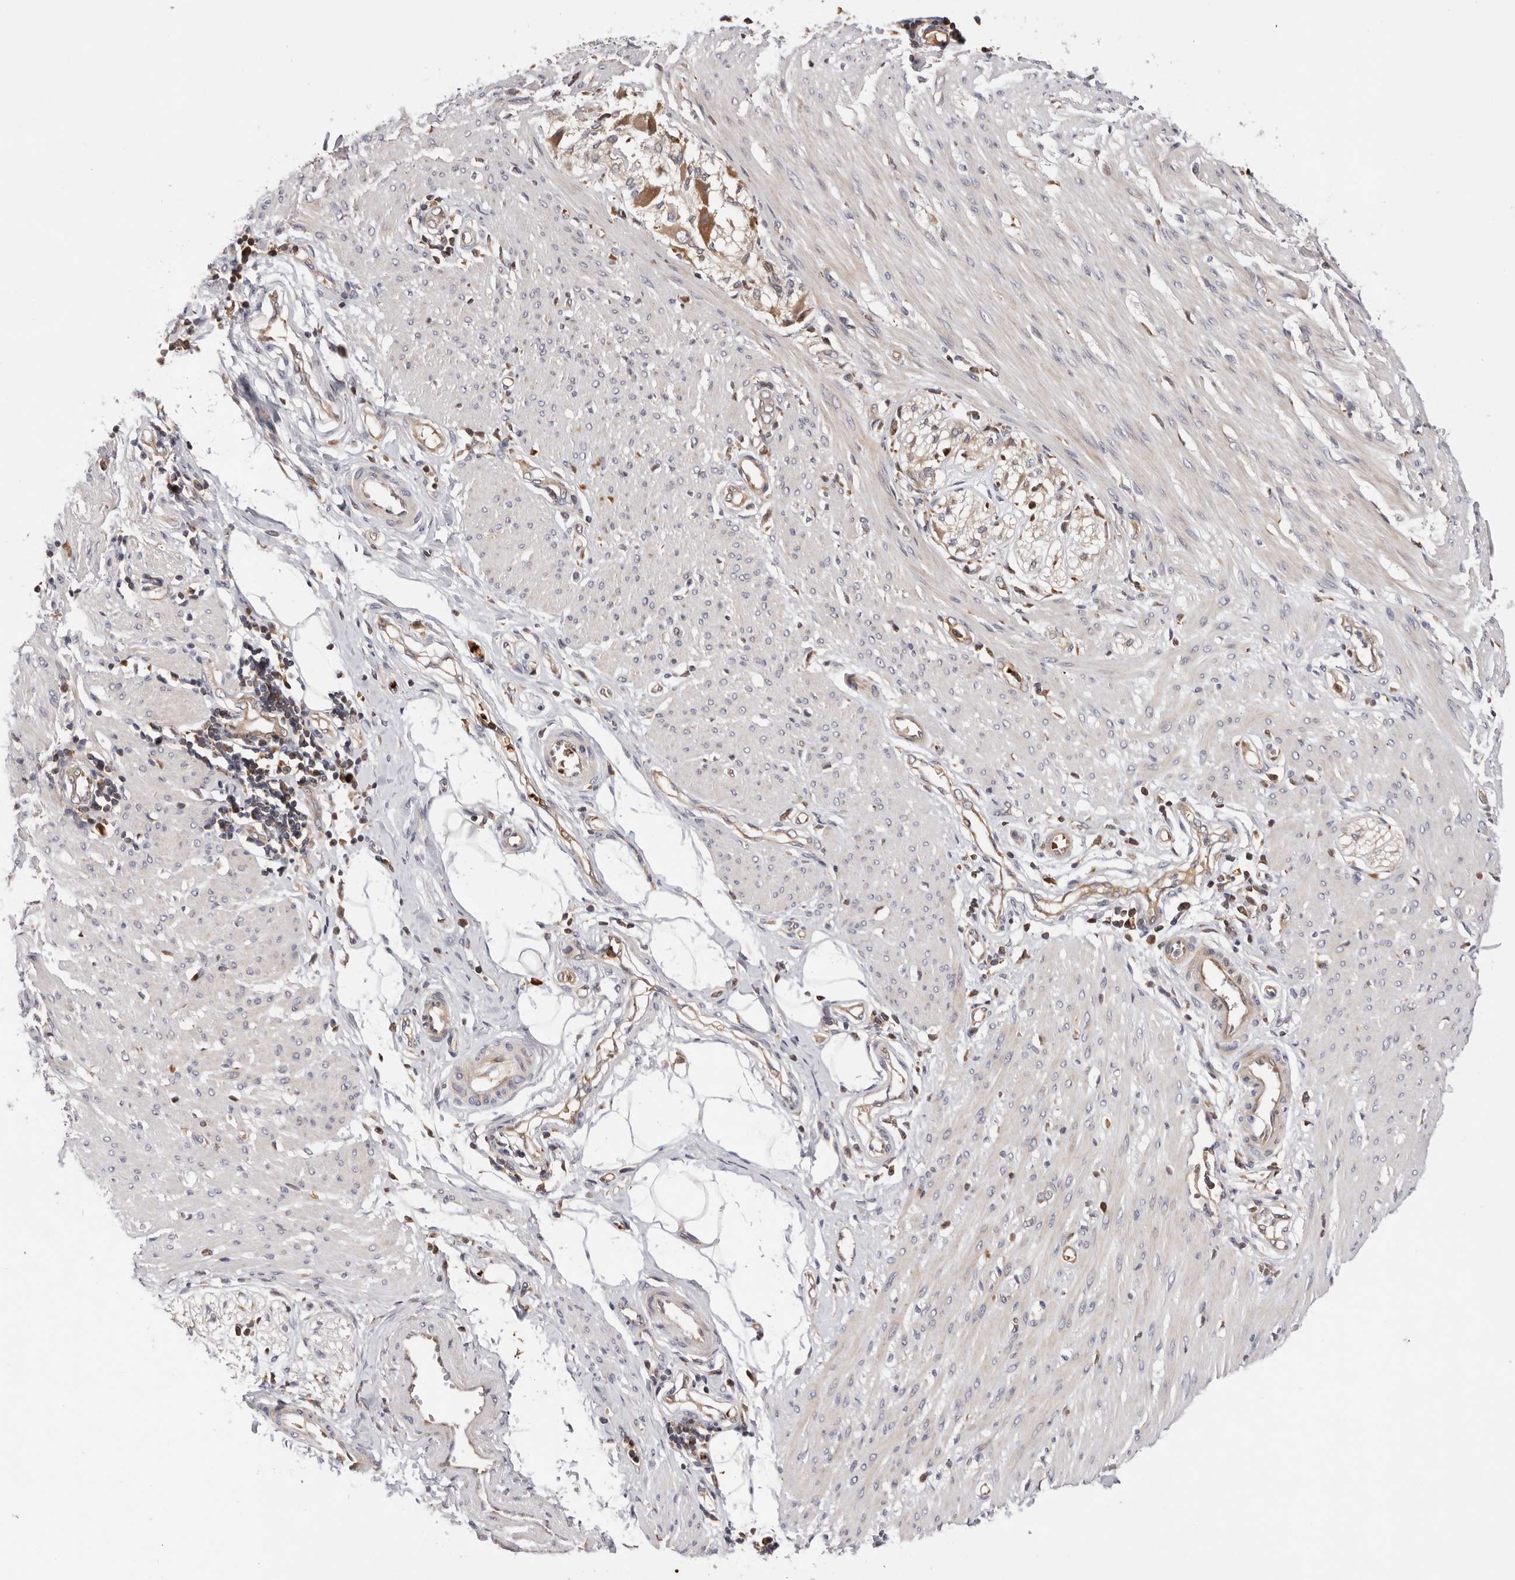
{"staining": {"intensity": "weak", "quantity": "<25%", "location": "cytoplasmic/membranous"}, "tissue": "smooth muscle", "cell_type": "Smooth muscle cells", "image_type": "normal", "snomed": [{"axis": "morphology", "description": "Normal tissue, NOS"}, {"axis": "morphology", "description": "Adenocarcinoma, NOS"}, {"axis": "topography", "description": "Colon"}, {"axis": "topography", "description": "Peripheral nerve tissue"}], "caption": "High magnification brightfield microscopy of unremarkable smooth muscle stained with DAB (brown) and counterstained with hematoxylin (blue): smooth muscle cells show no significant expression.", "gene": "RNF213", "patient": {"sex": "male", "age": 14}}